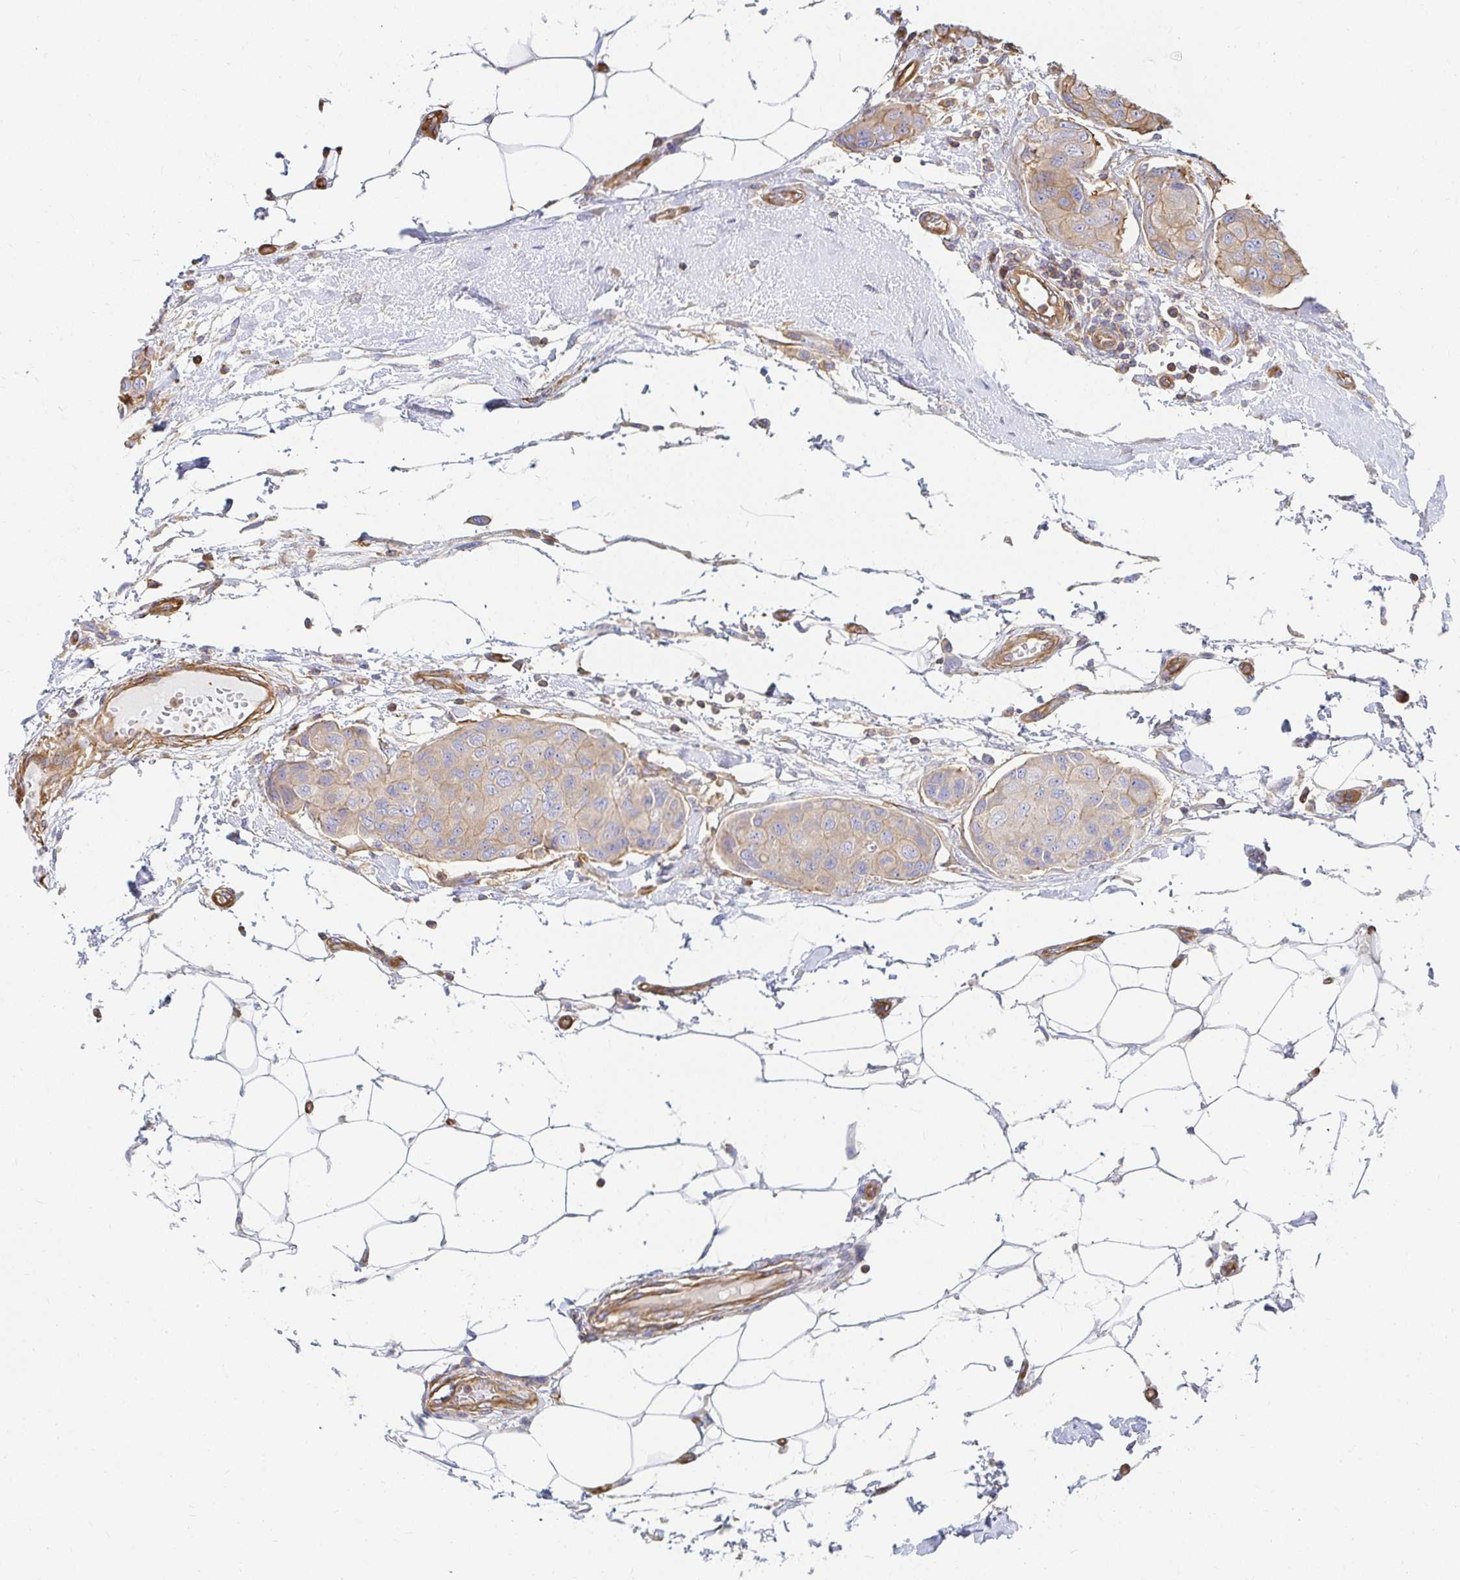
{"staining": {"intensity": "weak", "quantity": ">75%", "location": "cytoplasmic/membranous"}, "tissue": "breast cancer", "cell_type": "Tumor cells", "image_type": "cancer", "snomed": [{"axis": "morphology", "description": "Duct carcinoma"}, {"axis": "topography", "description": "Breast"}, {"axis": "topography", "description": "Lymph node"}], "caption": "Weak cytoplasmic/membranous positivity is seen in approximately >75% of tumor cells in breast cancer (intraductal carcinoma).", "gene": "TSPAN19", "patient": {"sex": "female", "age": 80}}